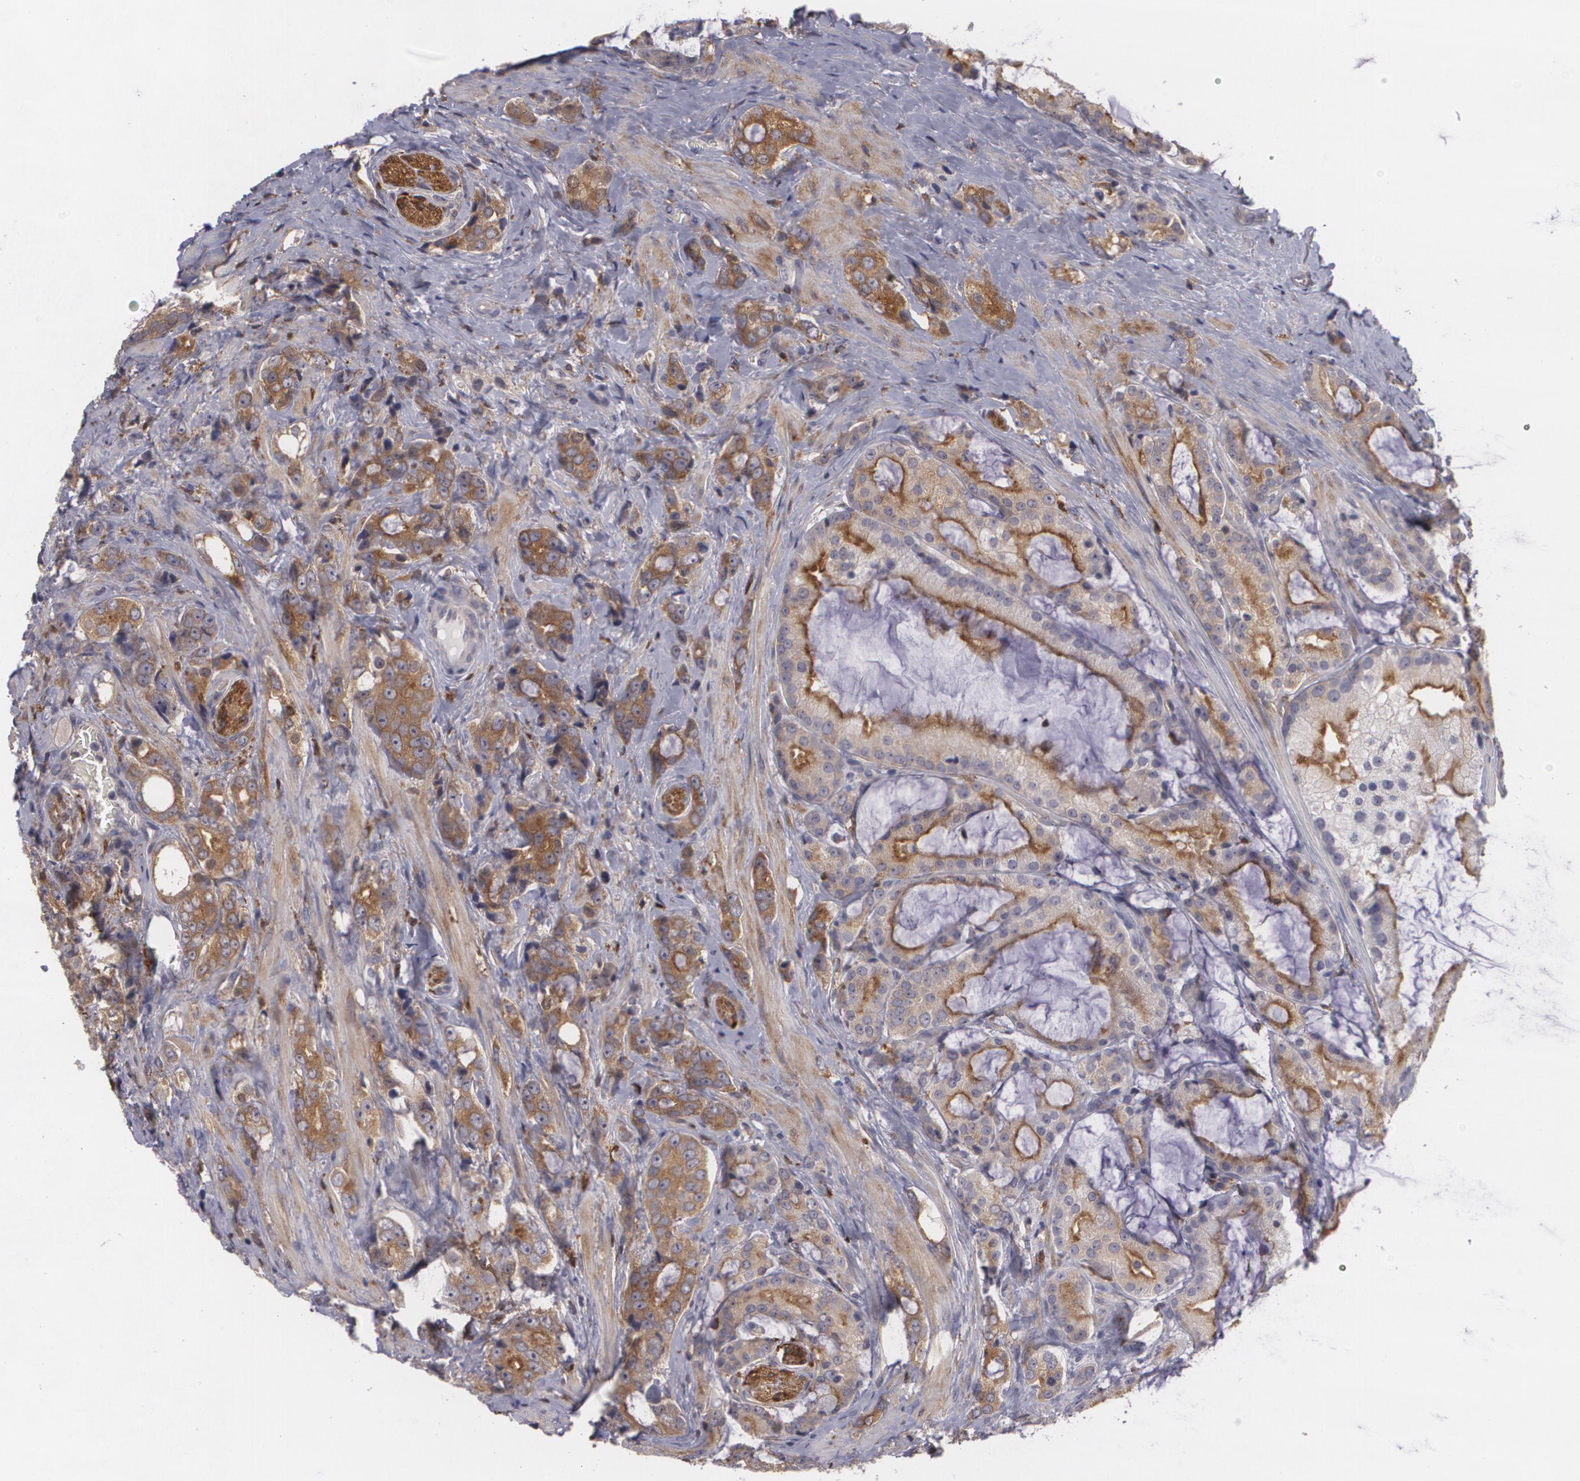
{"staining": {"intensity": "moderate", "quantity": ">75%", "location": "cytoplasmic/membranous"}, "tissue": "prostate cancer", "cell_type": "Tumor cells", "image_type": "cancer", "snomed": [{"axis": "morphology", "description": "Adenocarcinoma, Medium grade"}, {"axis": "topography", "description": "Prostate"}], "caption": "Moderate cytoplasmic/membranous staining for a protein is appreciated in about >75% of tumor cells of prostate cancer (adenocarcinoma (medium-grade)) using IHC.", "gene": "BIN1", "patient": {"sex": "male", "age": 70}}